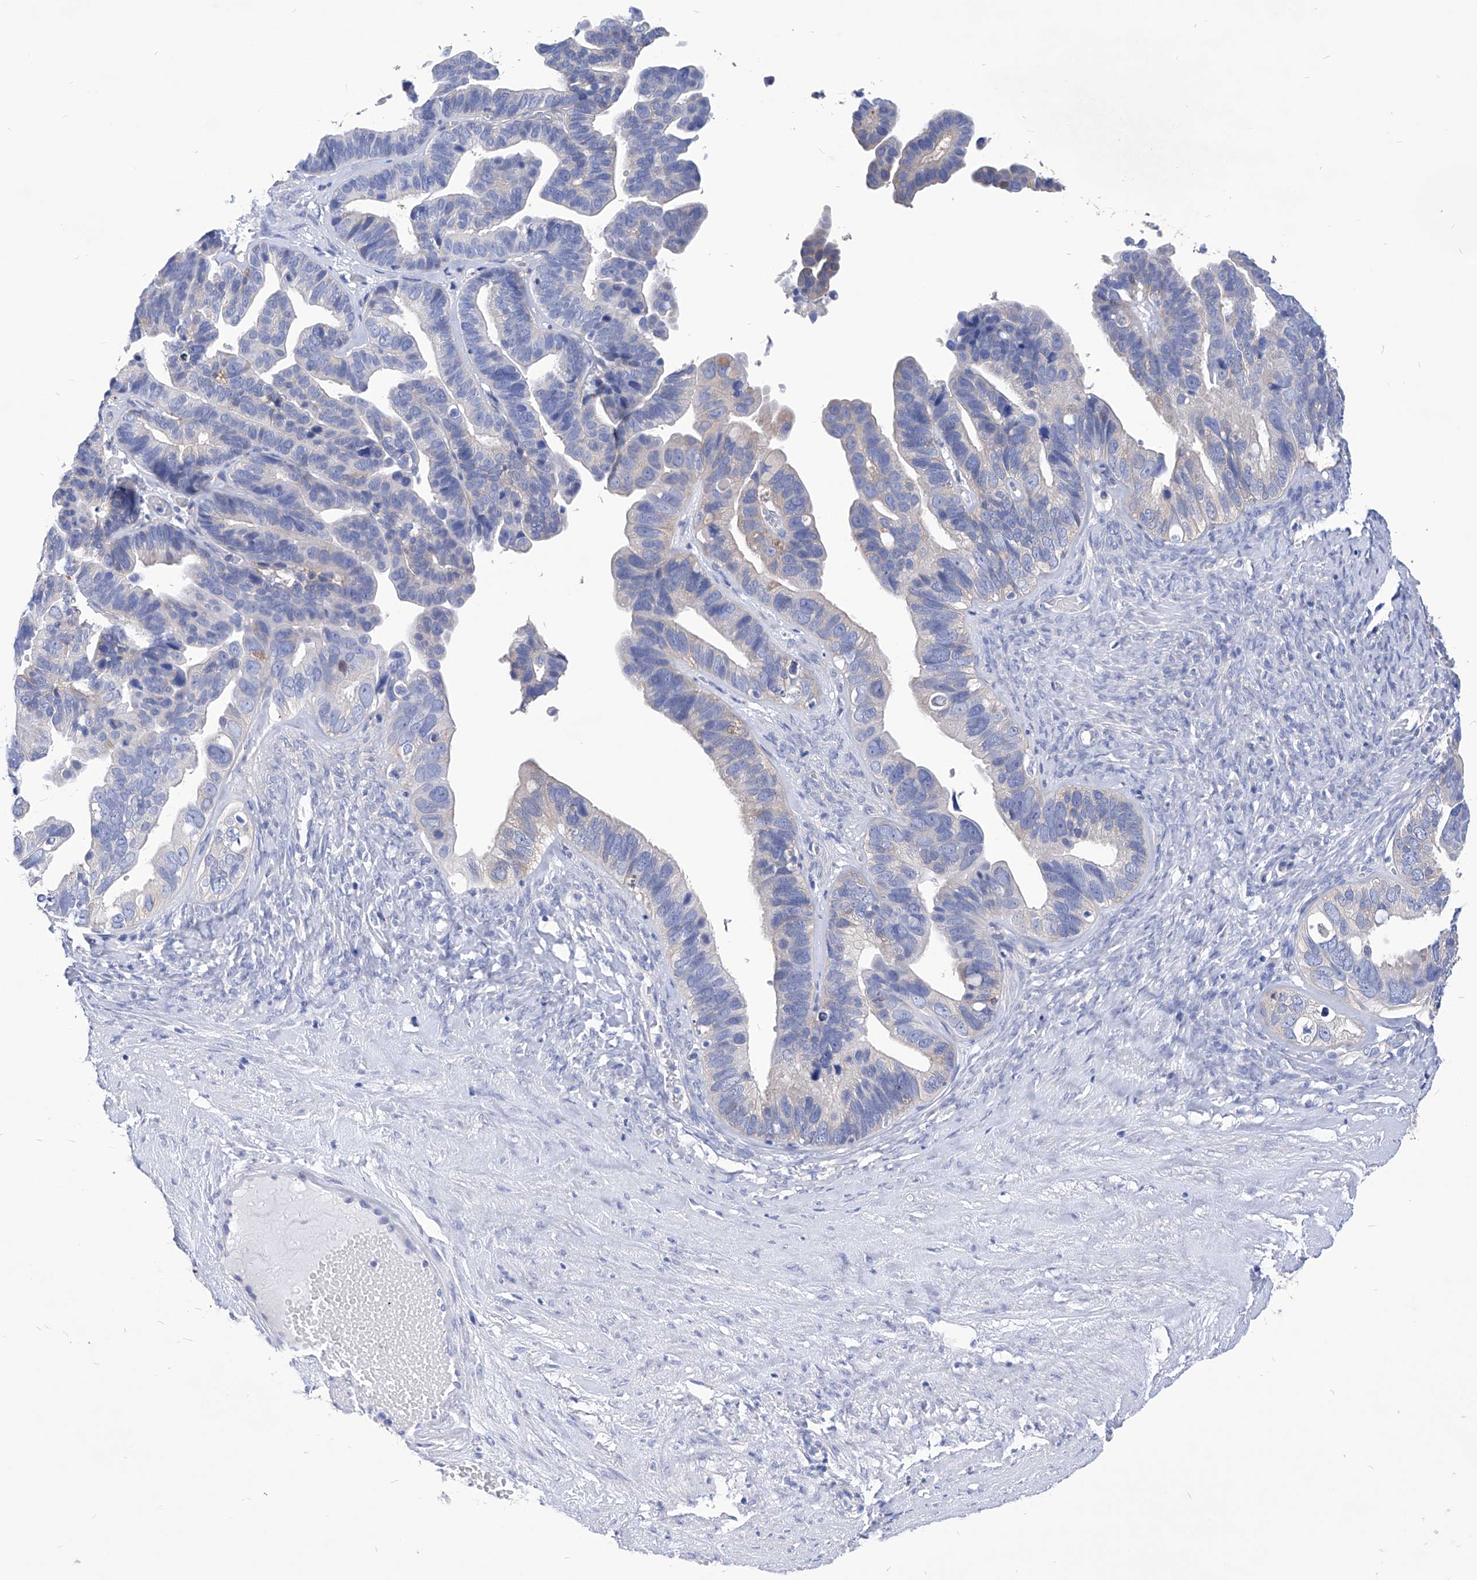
{"staining": {"intensity": "negative", "quantity": "none", "location": "none"}, "tissue": "ovarian cancer", "cell_type": "Tumor cells", "image_type": "cancer", "snomed": [{"axis": "morphology", "description": "Cystadenocarcinoma, serous, NOS"}, {"axis": "topography", "description": "Ovary"}], "caption": "There is no significant positivity in tumor cells of ovarian cancer (serous cystadenocarcinoma).", "gene": "XPNPEP1", "patient": {"sex": "female", "age": 56}}